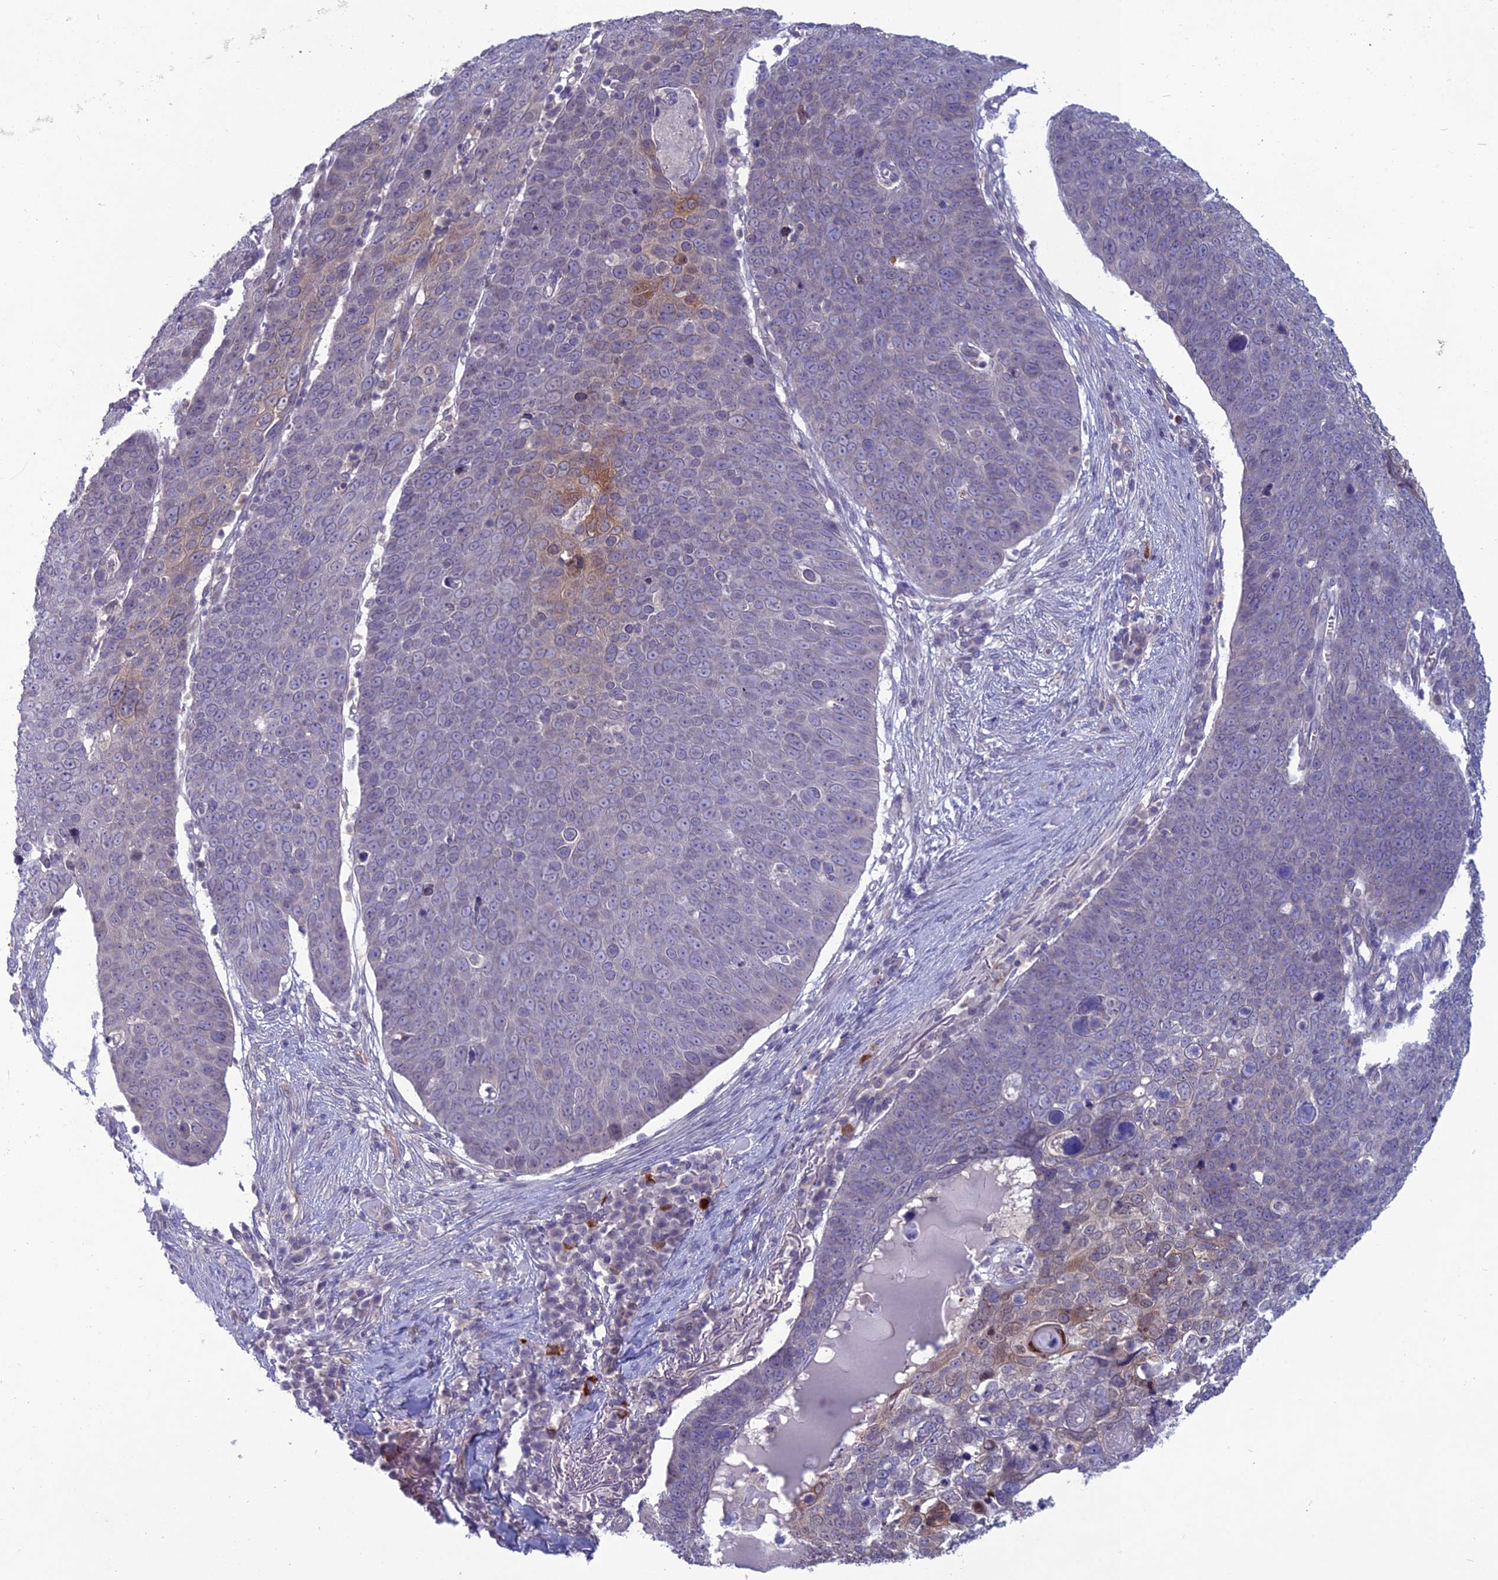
{"staining": {"intensity": "moderate", "quantity": "<25%", "location": "cytoplasmic/membranous"}, "tissue": "skin cancer", "cell_type": "Tumor cells", "image_type": "cancer", "snomed": [{"axis": "morphology", "description": "Squamous cell carcinoma, NOS"}, {"axis": "topography", "description": "Skin"}], "caption": "Skin squamous cell carcinoma stained for a protein reveals moderate cytoplasmic/membranous positivity in tumor cells.", "gene": "WDR46", "patient": {"sex": "male", "age": 71}}